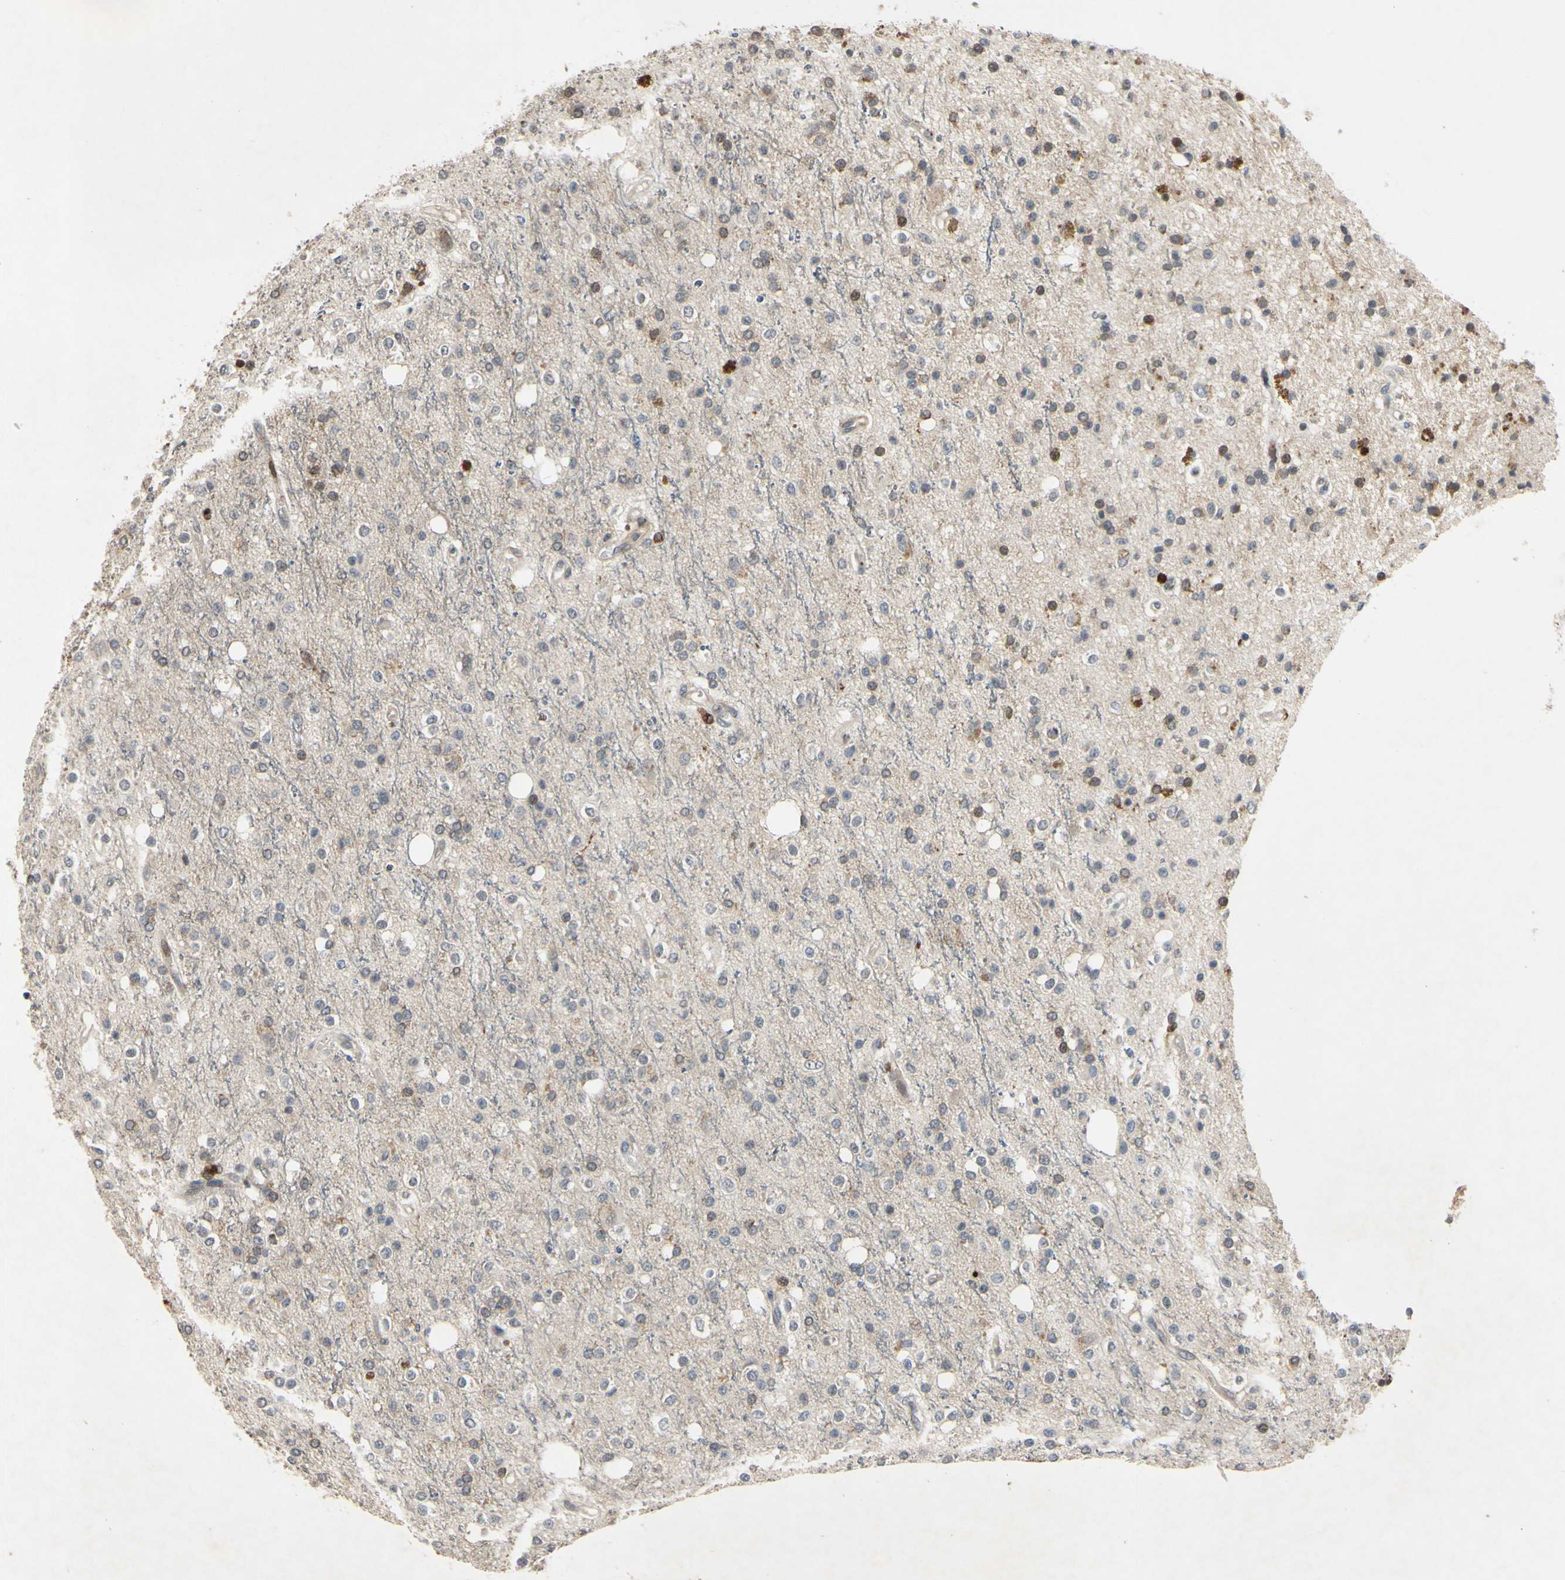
{"staining": {"intensity": "negative", "quantity": "none", "location": "none"}, "tissue": "glioma", "cell_type": "Tumor cells", "image_type": "cancer", "snomed": [{"axis": "morphology", "description": "Glioma, malignant, High grade"}, {"axis": "topography", "description": "Brain"}], "caption": "High power microscopy image of an immunohistochemistry (IHC) photomicrograph of glioma, revealing no significant staining in tumor cells.", "gene": "PLXNA2", "patient": {"sex": "male", "age": 47}}